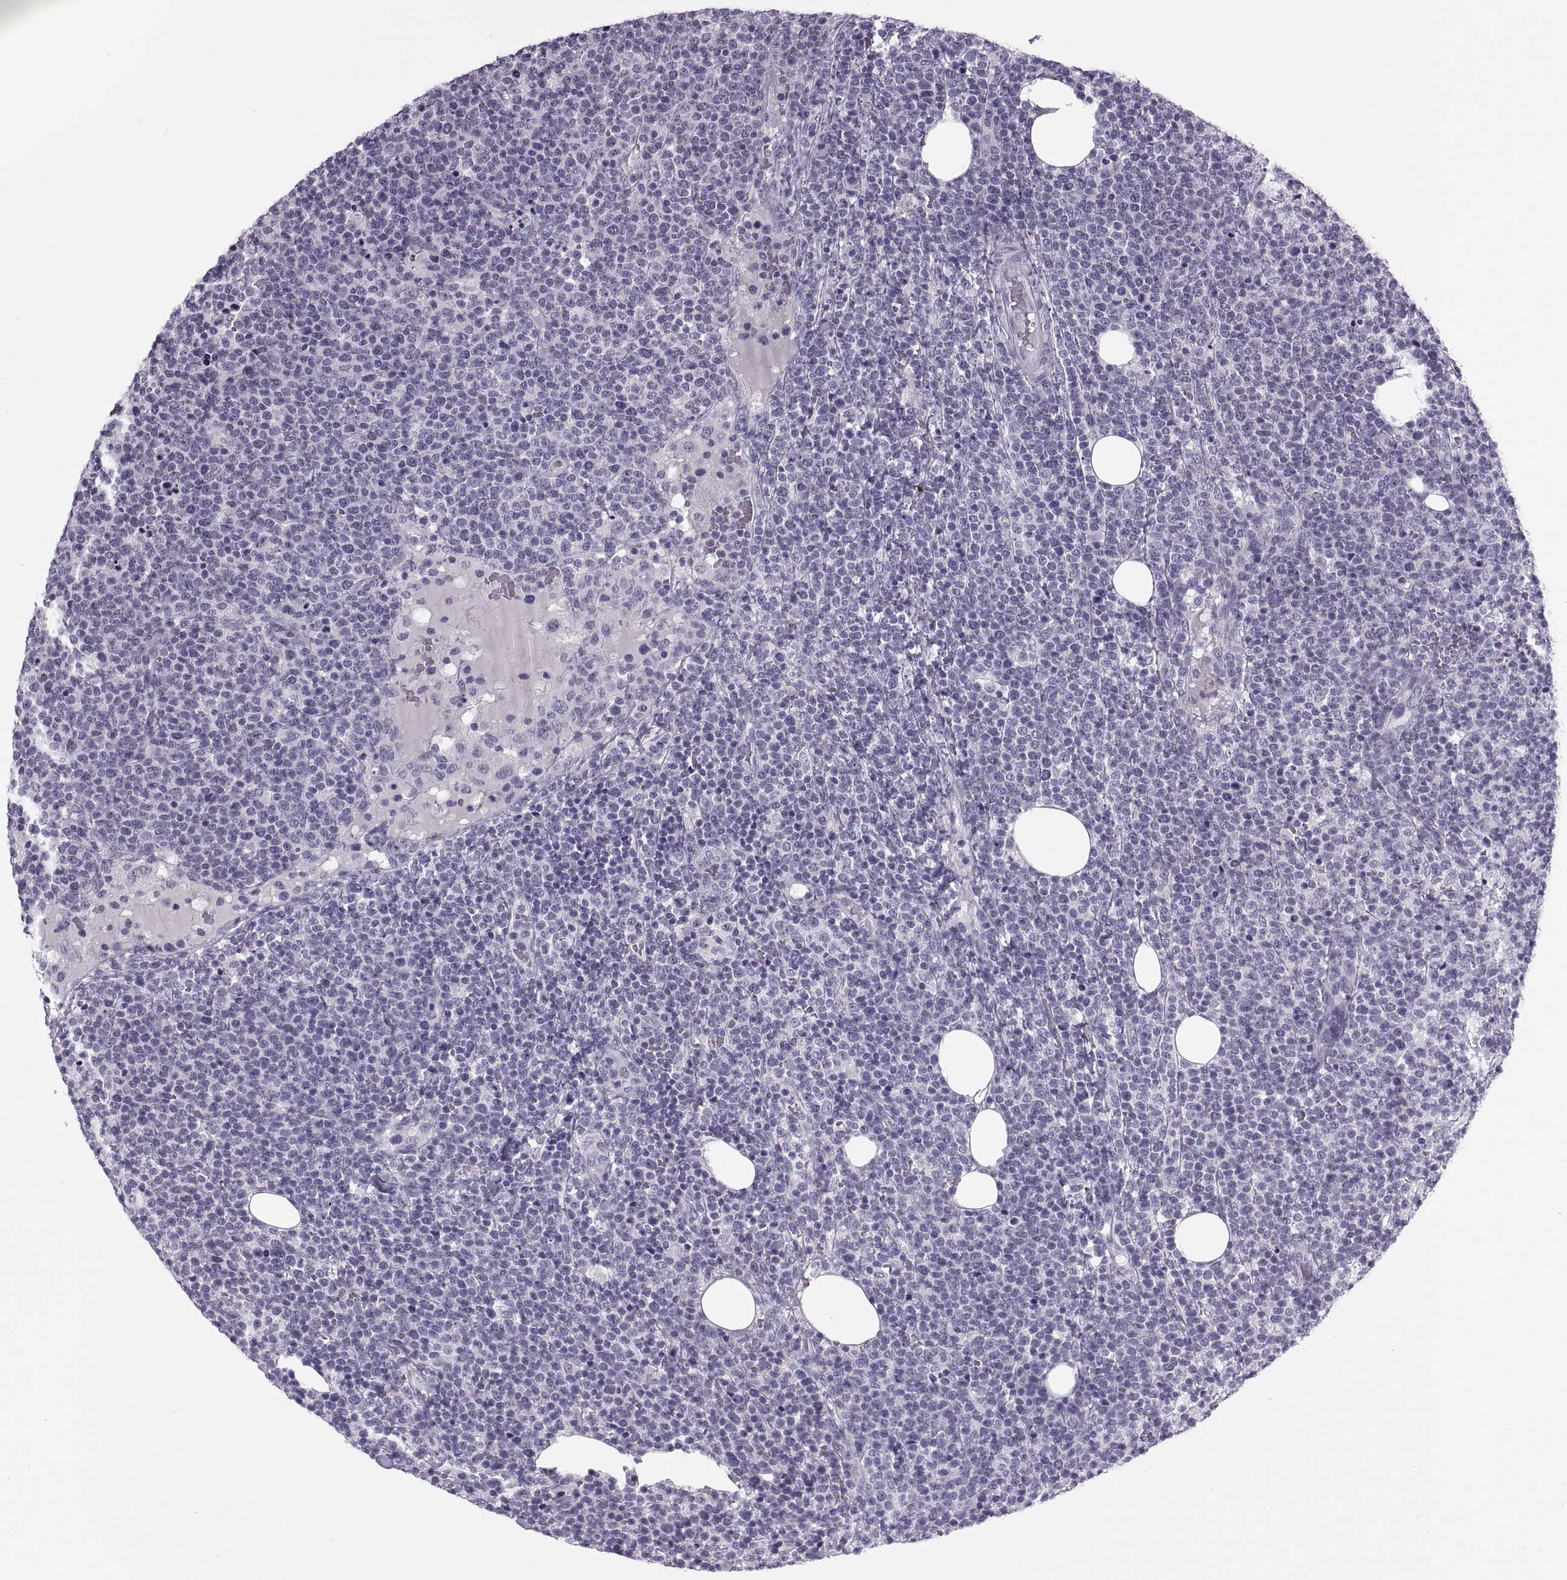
{"staining": {"intensity": "negative", "quantity": "none", "location": "none"}, "tissue": "lymphoma", "cell_type": "Tumor cells", "image_type": "cancer", "snomed": [{"axis": "morphology", "description": "Malignant lymphoma, non-Hodgkin's type, High grade"}, {"axis": "topography", "description": "Lymph node"}], "caption": "This is an immunohistochemistry image of malignant lymphoma, non-Hodgkin's type (high-grade). There is no expression in tumor cells.", "gene": "FAM24A", "patient": {"sex": "male", "age": 61}}